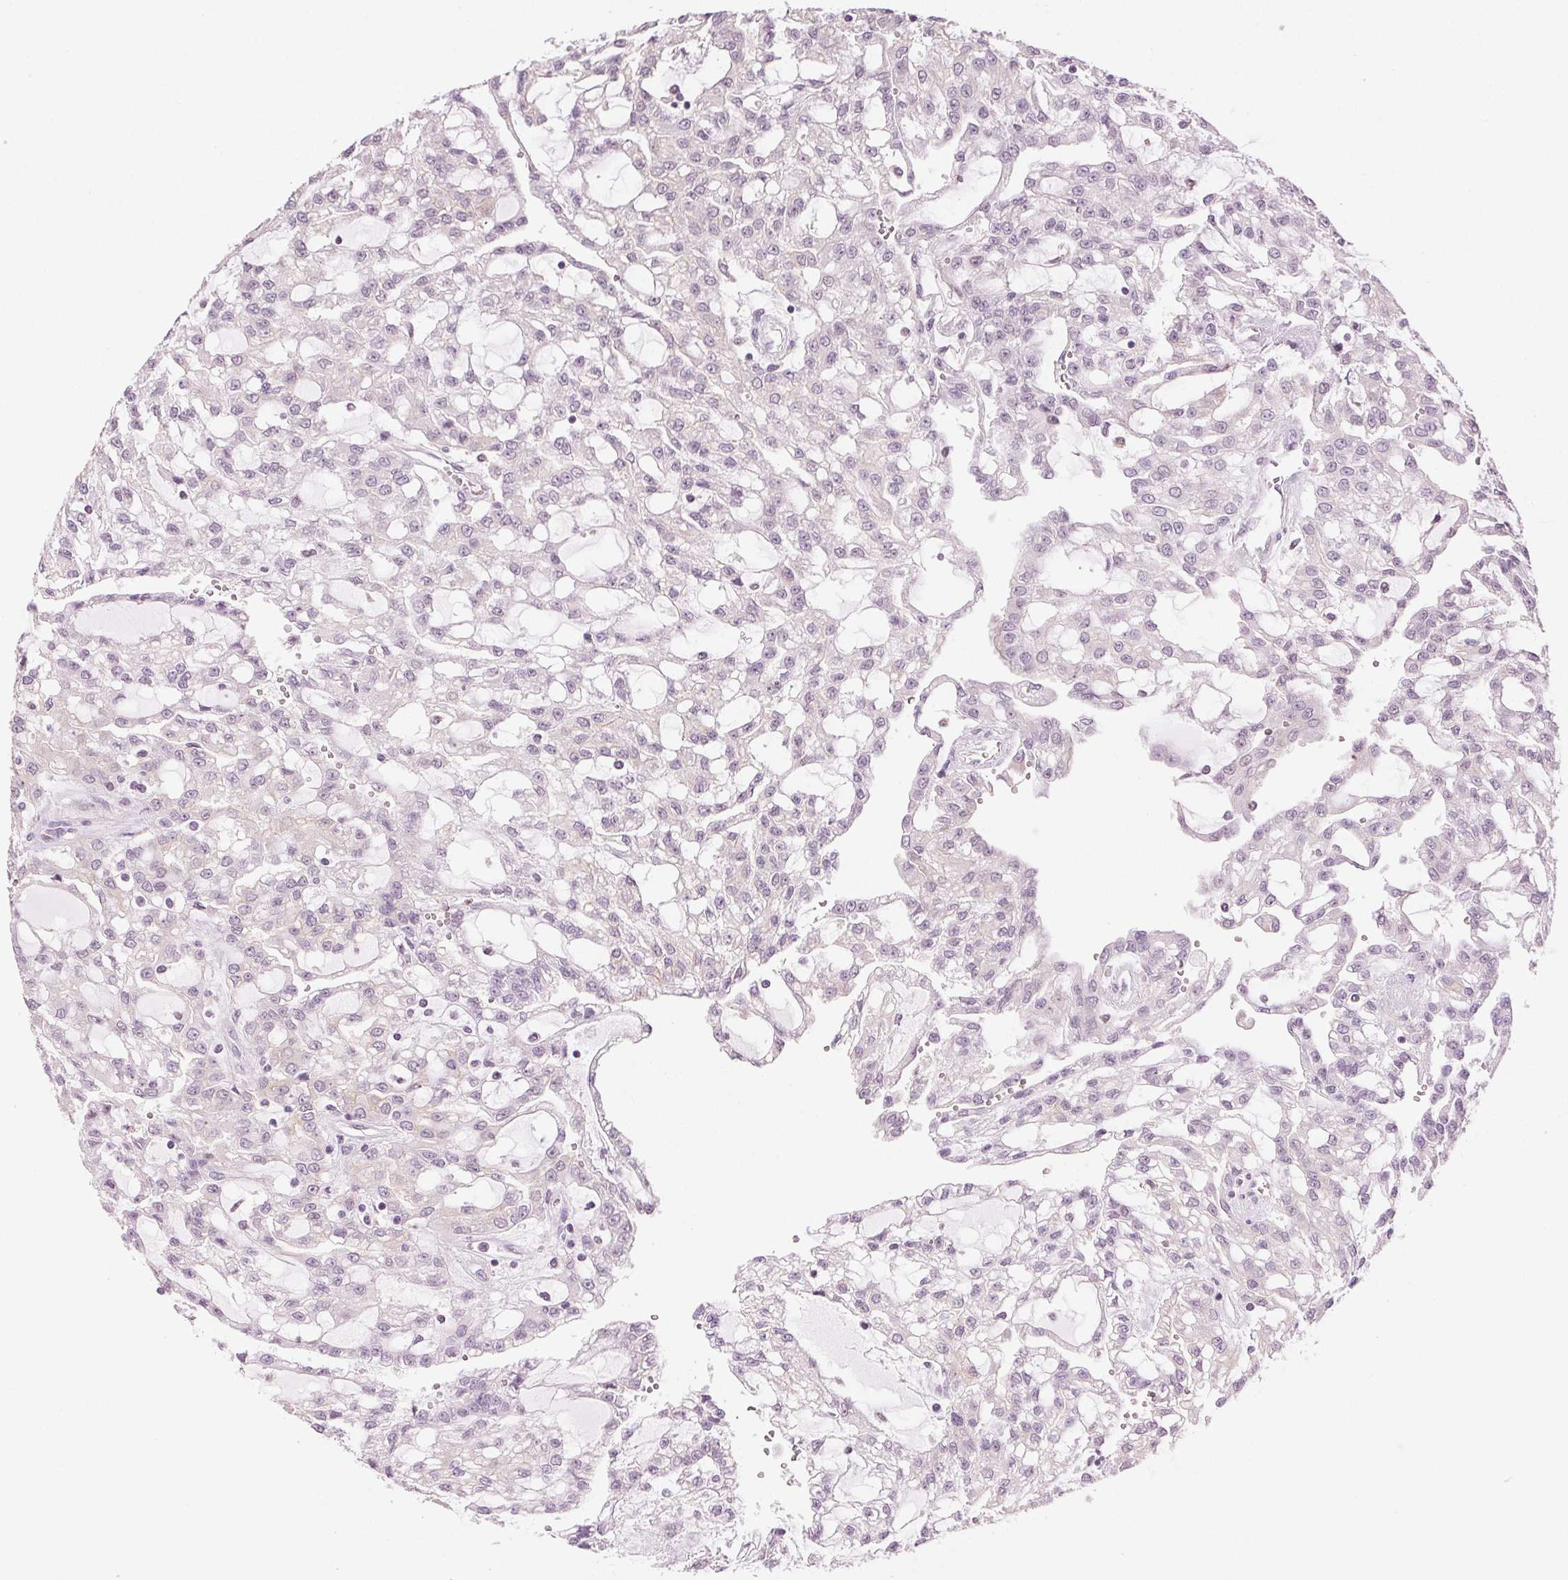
{"staining": {"intensity": "negative", "quantity": "none", "location": "none"}, "tissue": "renal cancer", "cell_type": "Tumor cells", "image_type": "cancer", "snomed": [{"axis": "morphology", "description": "Adenocarcinoma, NOS"}, {"axis": "topography", "description": "Kidney"}], "caption": "Tumor cells are negative for brown protein staining in adenocarcinoma (renal).", "gene": "AIF1L", "patient": {"sex": "male", "age": 63}}